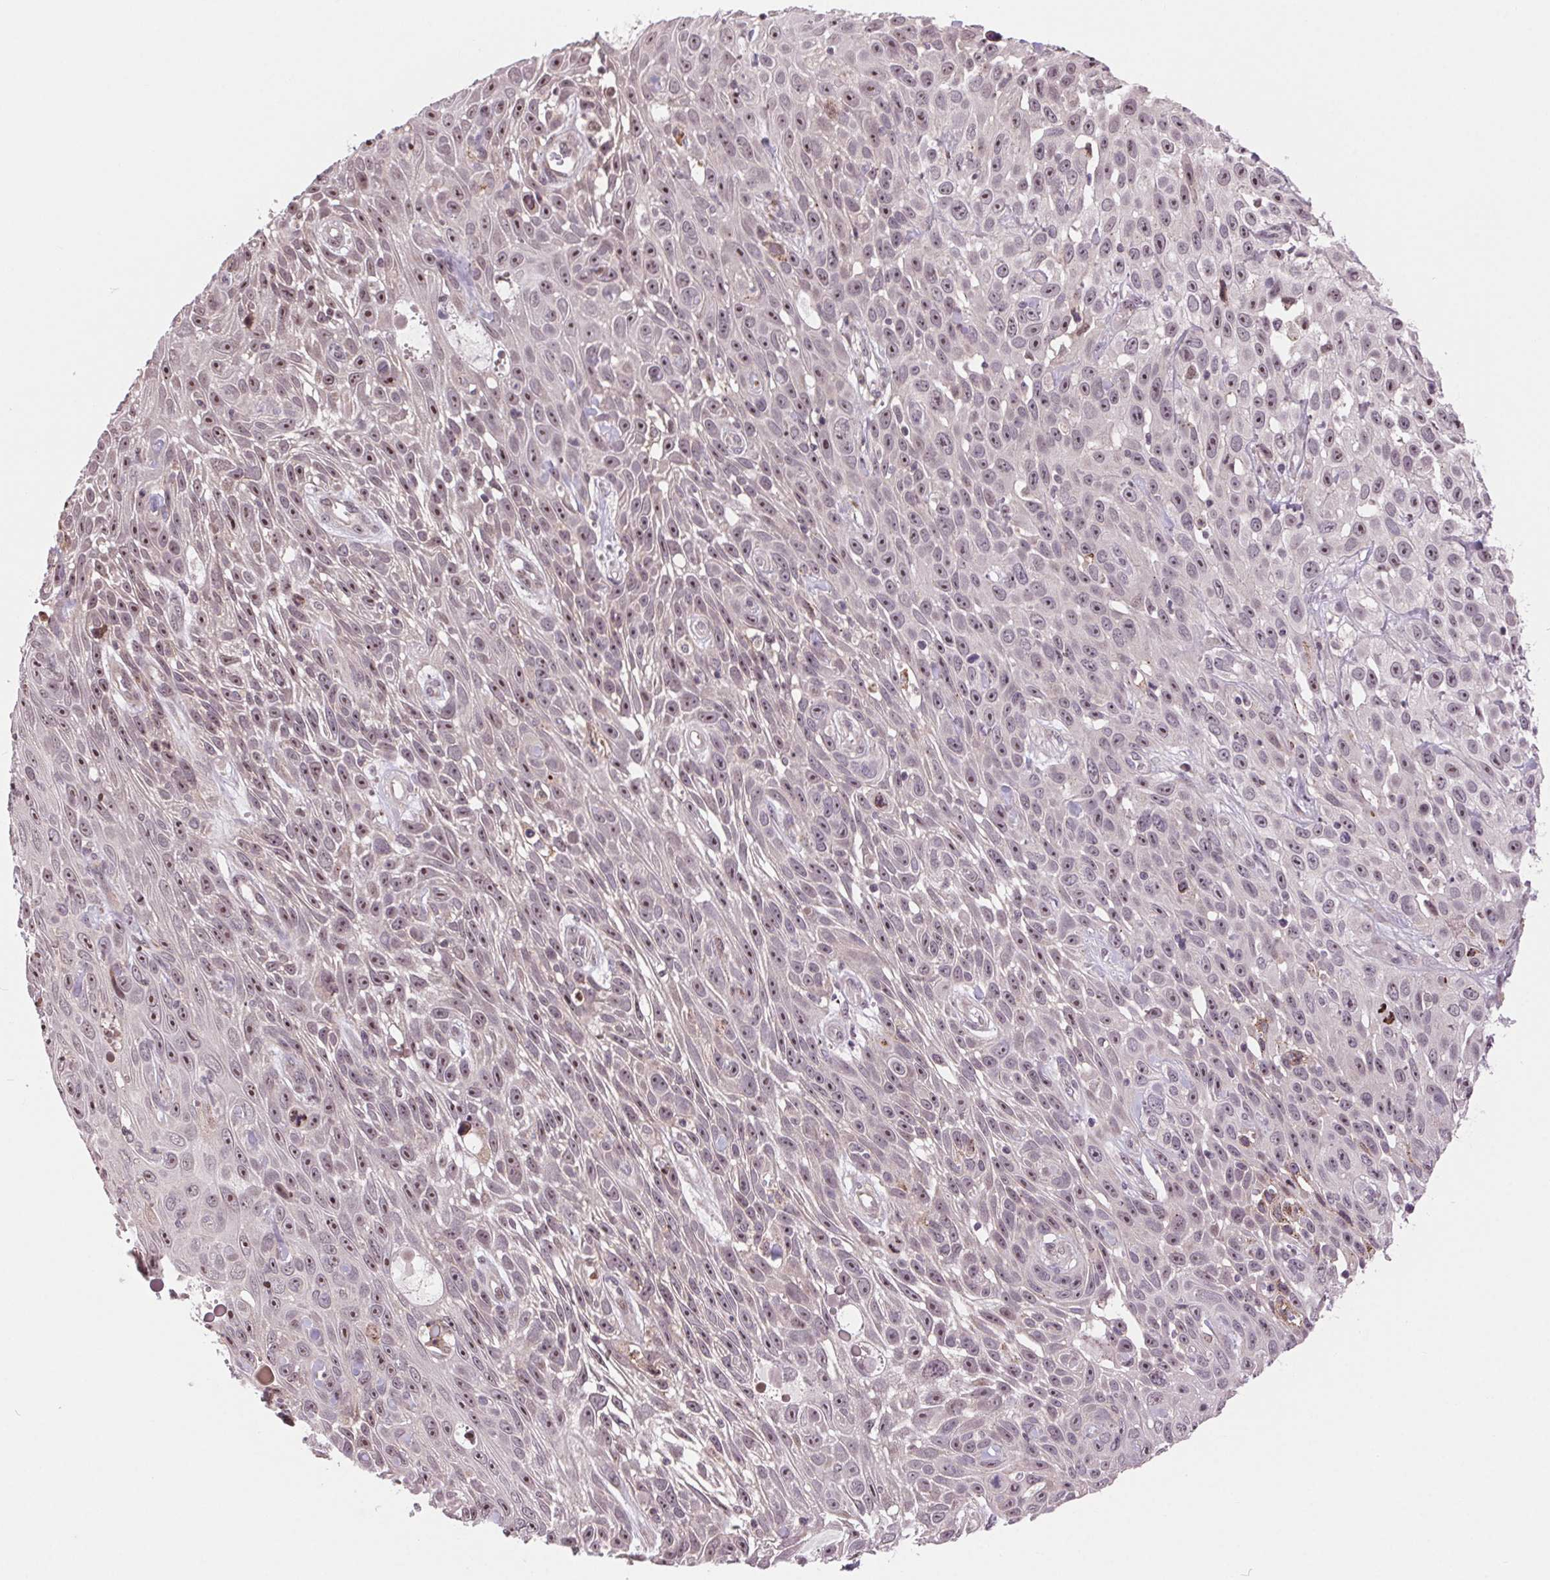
{"staining": {"intensity": "moderate", "quantity": ">75%", "location": "nuclear"}, "tissue": "skin cancer", "cell_type": "Tumor cells", "image_type": "cancer", "snomed": [{"axis": "morphology", "description": "Squamous cell carcinoma, NOS"}, {"axis": "topography", "description": "Skin"}], "caption": "Human skin cancer stained for a protein (brown) demonstrates moderate nuclear positive staining in approximately >75% of tumor cells.", "gene": "CHMP4B", "patient": {"sex": "male", "age": 82}}